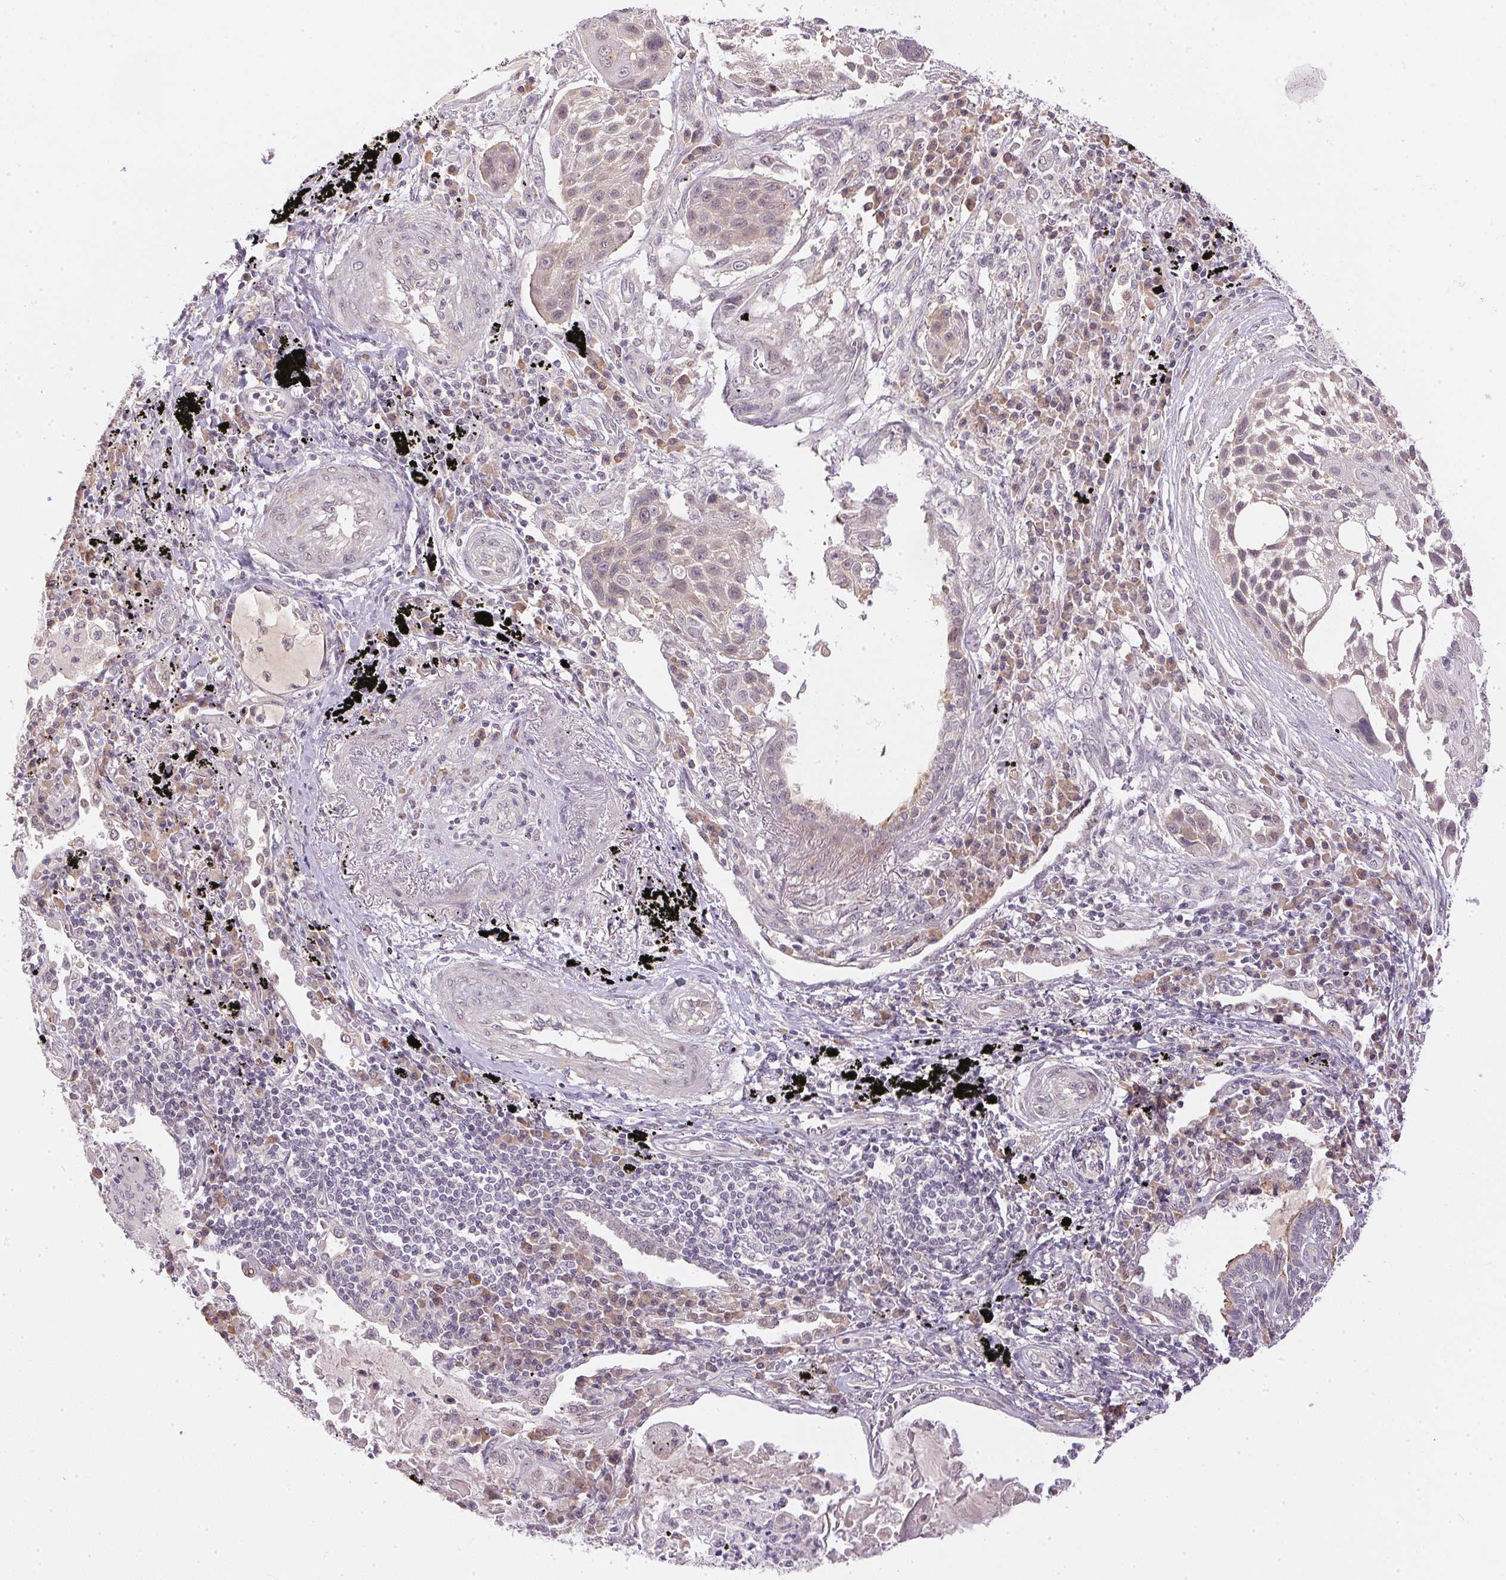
{"staining": {"intensity": "negative", "quantity": "none", "location": "none"}, "tissue": "lung cancer", "cell_type": "Tumor cells", "image_type": "cancer", "snomed": [{"axis": "morphology", "description": "Squamous cell carcinoma, NOS"}, {"axis": "topography", "description": "Lung"}], "caption": "There is no significant positivity in tumor cells of squamous cell carcinoma (lung).", "gene": "TTC23L", "patient": {"sex": "male", "age": 78}}